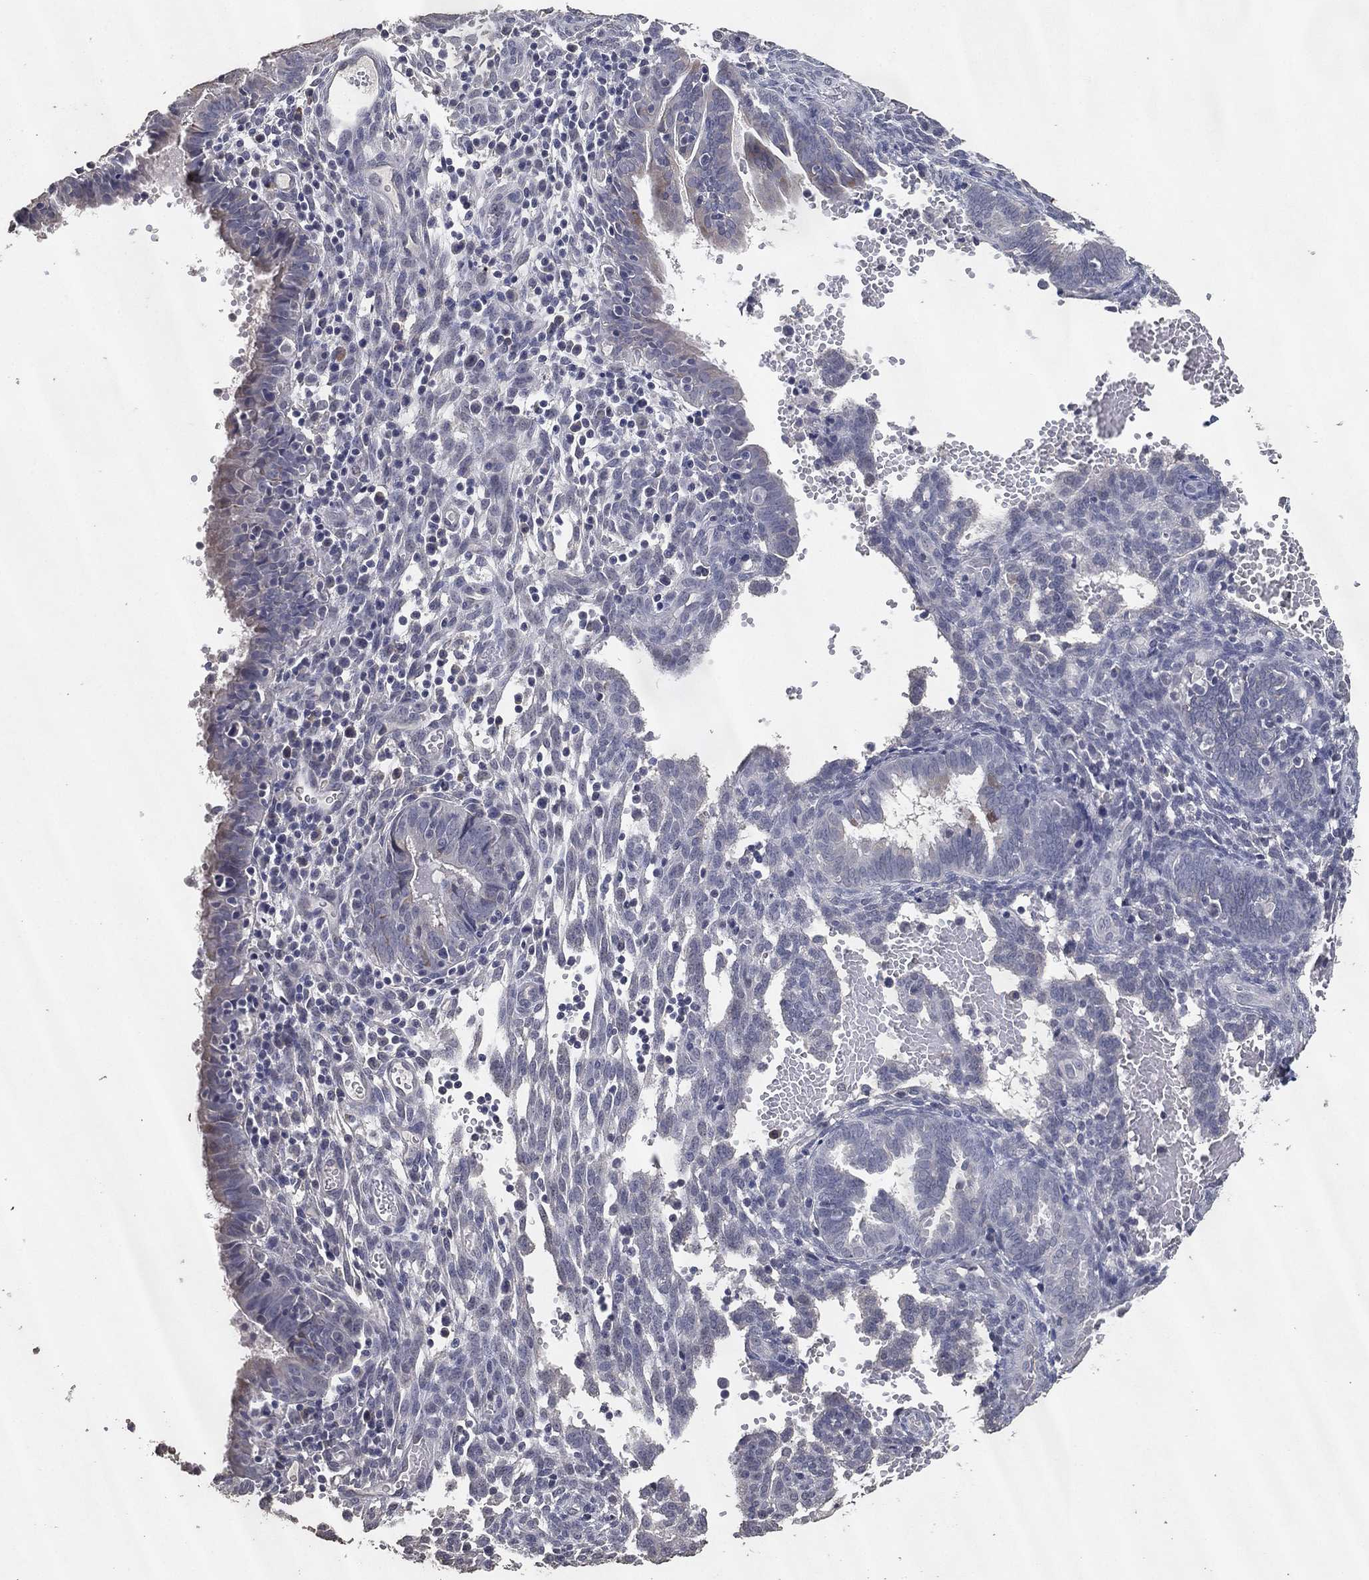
{"staining": {"intensity": "negative", "quantity": "none", "location": "none"}, "tissue": "endometrium", "cell_type": "Cells in endometrial stroma", "image_type": "normal", "snomed": [{"axis": "morphology", "description": "Normal tissue, NOS"}, {"axis": "topography", "description": "Endometrium"}], "caption": "Human endometrium stained for a protein using immunohistochemistry (IHC) exhibits no expression in cells in endometrial stroma.", "gene": "DSG1", "patient": {"sex": "female", "age": 42}}